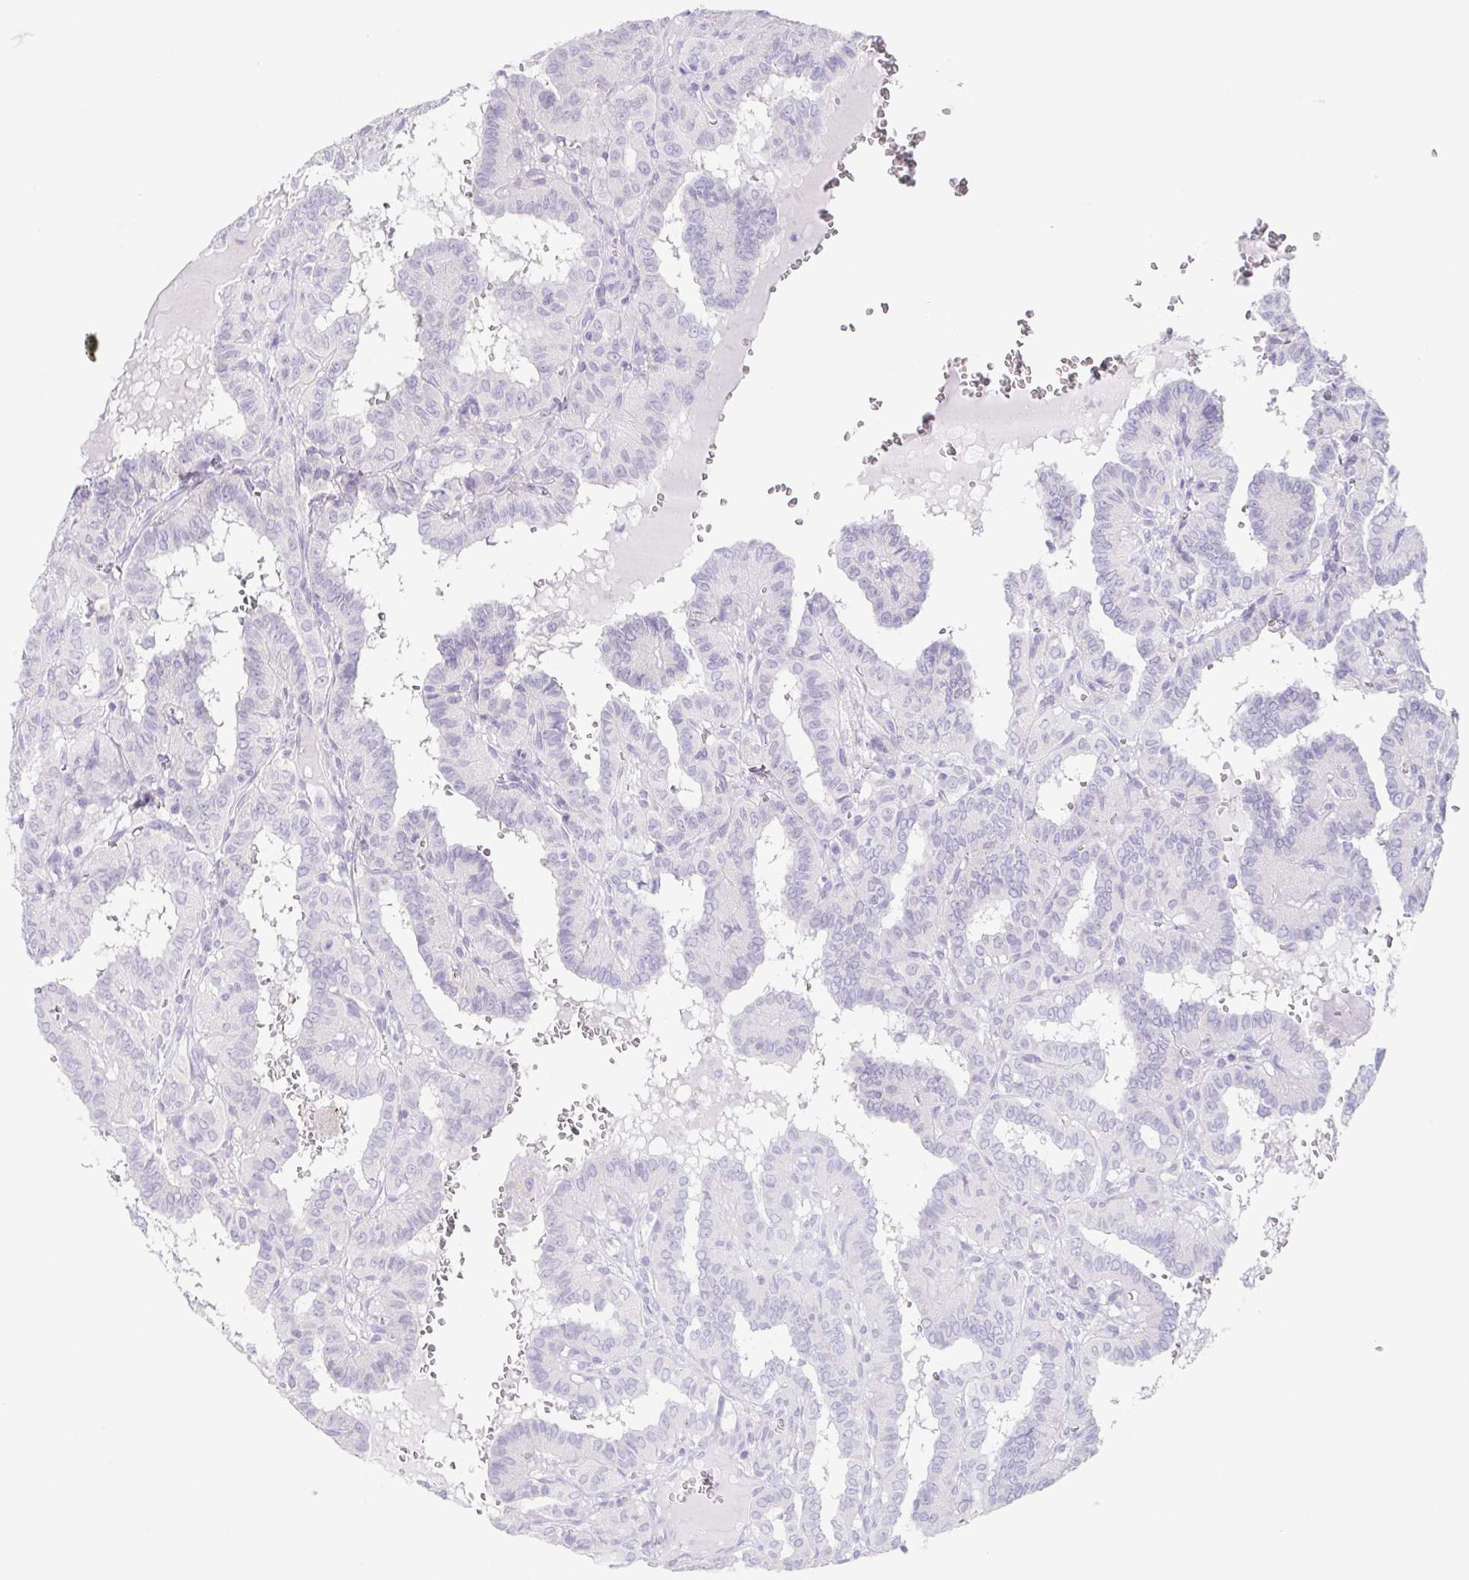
{"staining": {"intensity": "negative", "quantity": "none", "location": "none"}, "tissue": "thyroid cancer", "cell_type": "Tumor cells", "image_type": "cancer", "snomed": [{"axis": "morphology", "description": "Papillary adenocarcinoma, NOS"}, {"axis": "topography", "description": "Thyroid gland"}], "caption": "The micrograph exhibits no significant expression in tumor cells of thyroid cancer (papillary adenocarcinoma). (Stains: DAB immunohistochemistry (IHC) with hematoxylin counter stain, Microscopy: brightfield microscopy at high magnification).", "gene": "HDGFL1", "patient": {"sex": "female", "age": 21}}